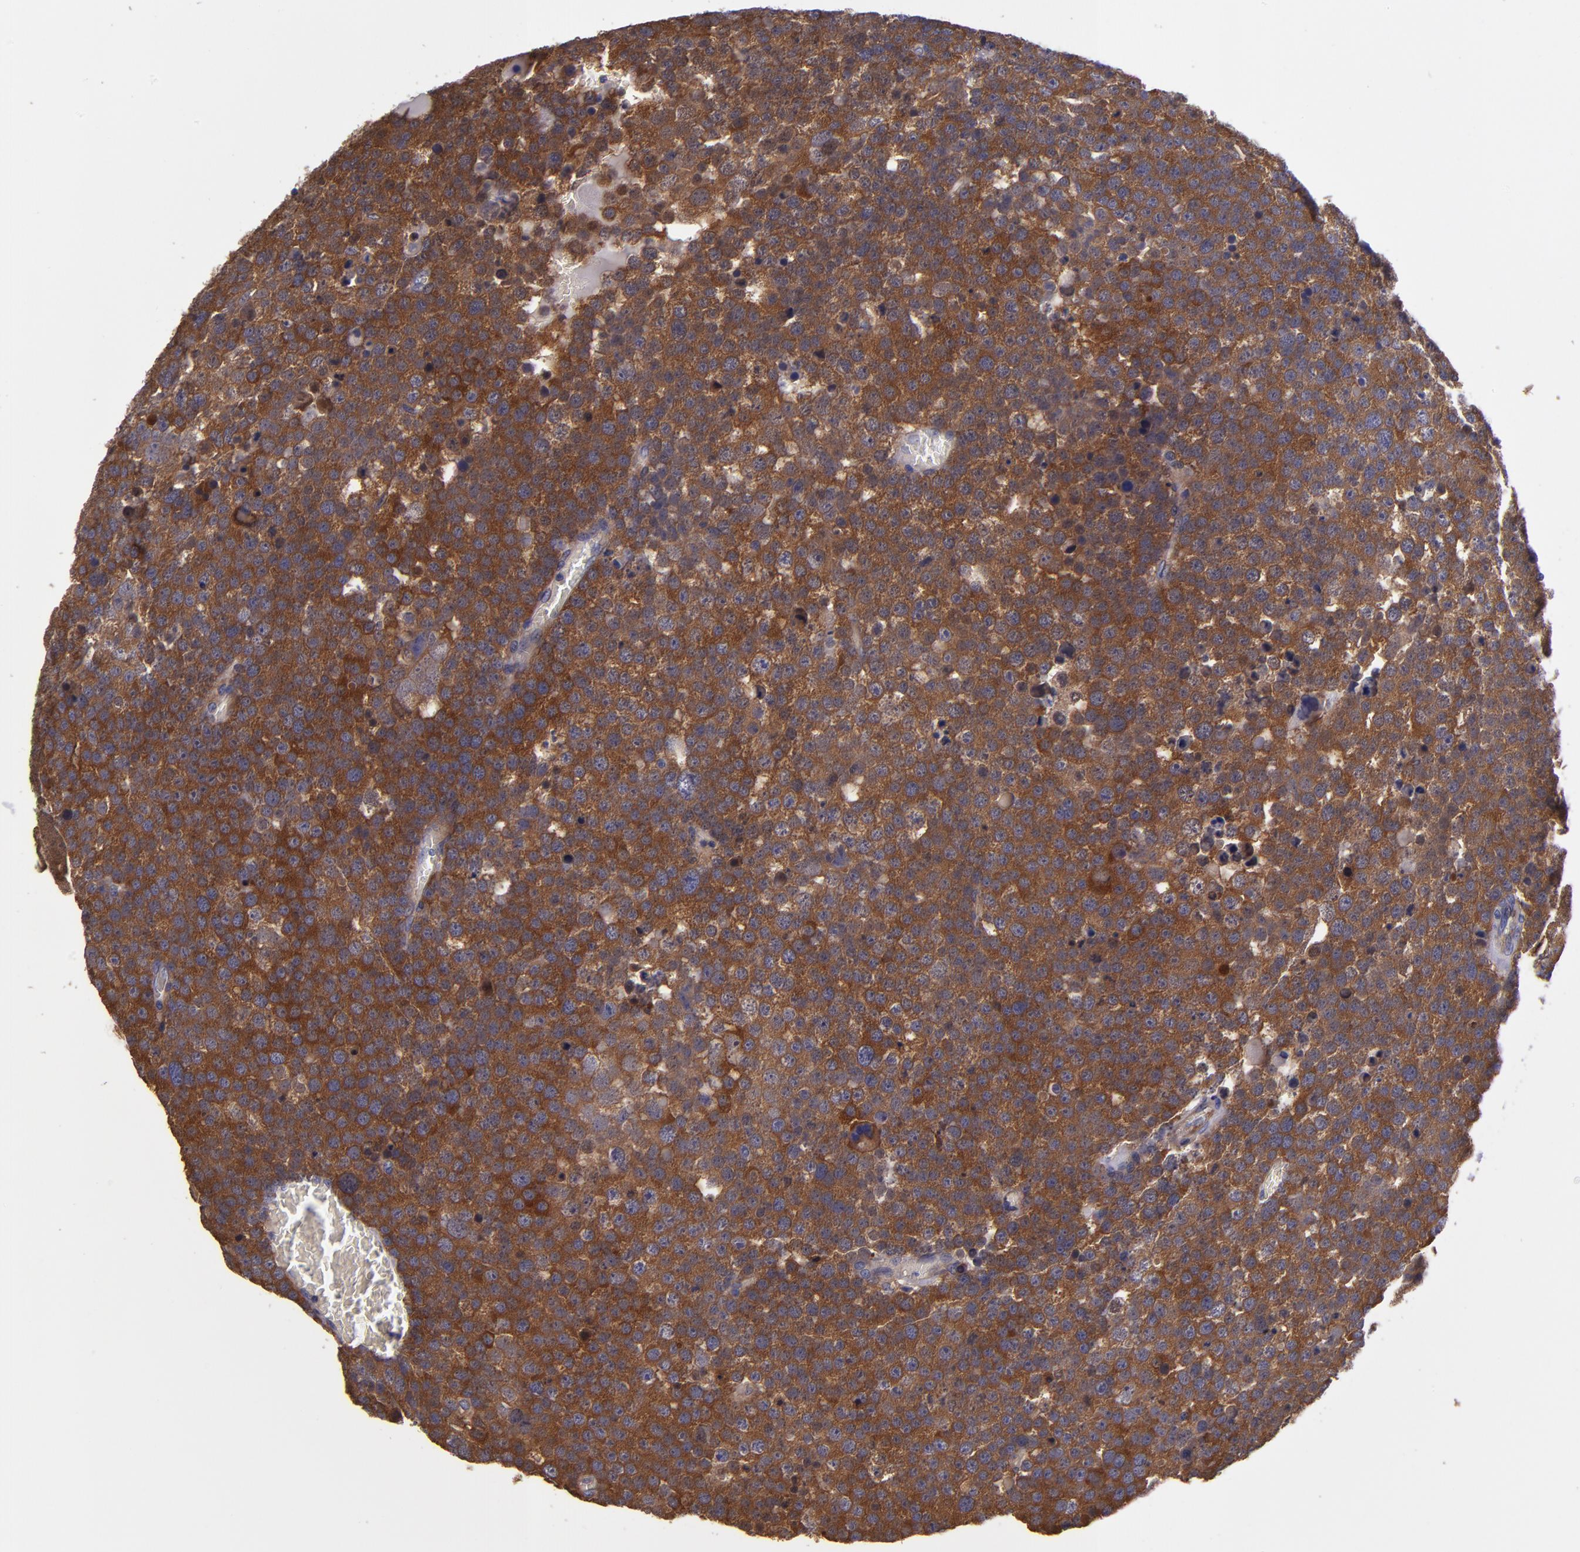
{"staining": {"intensity": "strong", "quantity": ">75%", "location": "cytoplasmic/membranous"}, "tissue": "testis cancer", "cell_type": "Tumor cells", "image_type": "cancer", "snomed": [{"axis": "morphology", "description": "Seminoma, NOS"}, {"axis": "topography", "description": "Testis"}], "caption": "DAB immunohistochemical staining of human testis cancer reveals strong cytoplasmic/membranous protein expression in about >75% of tumor cells.", "gene": "CARS1", "patient": {"sex": "male", "age": 71}}